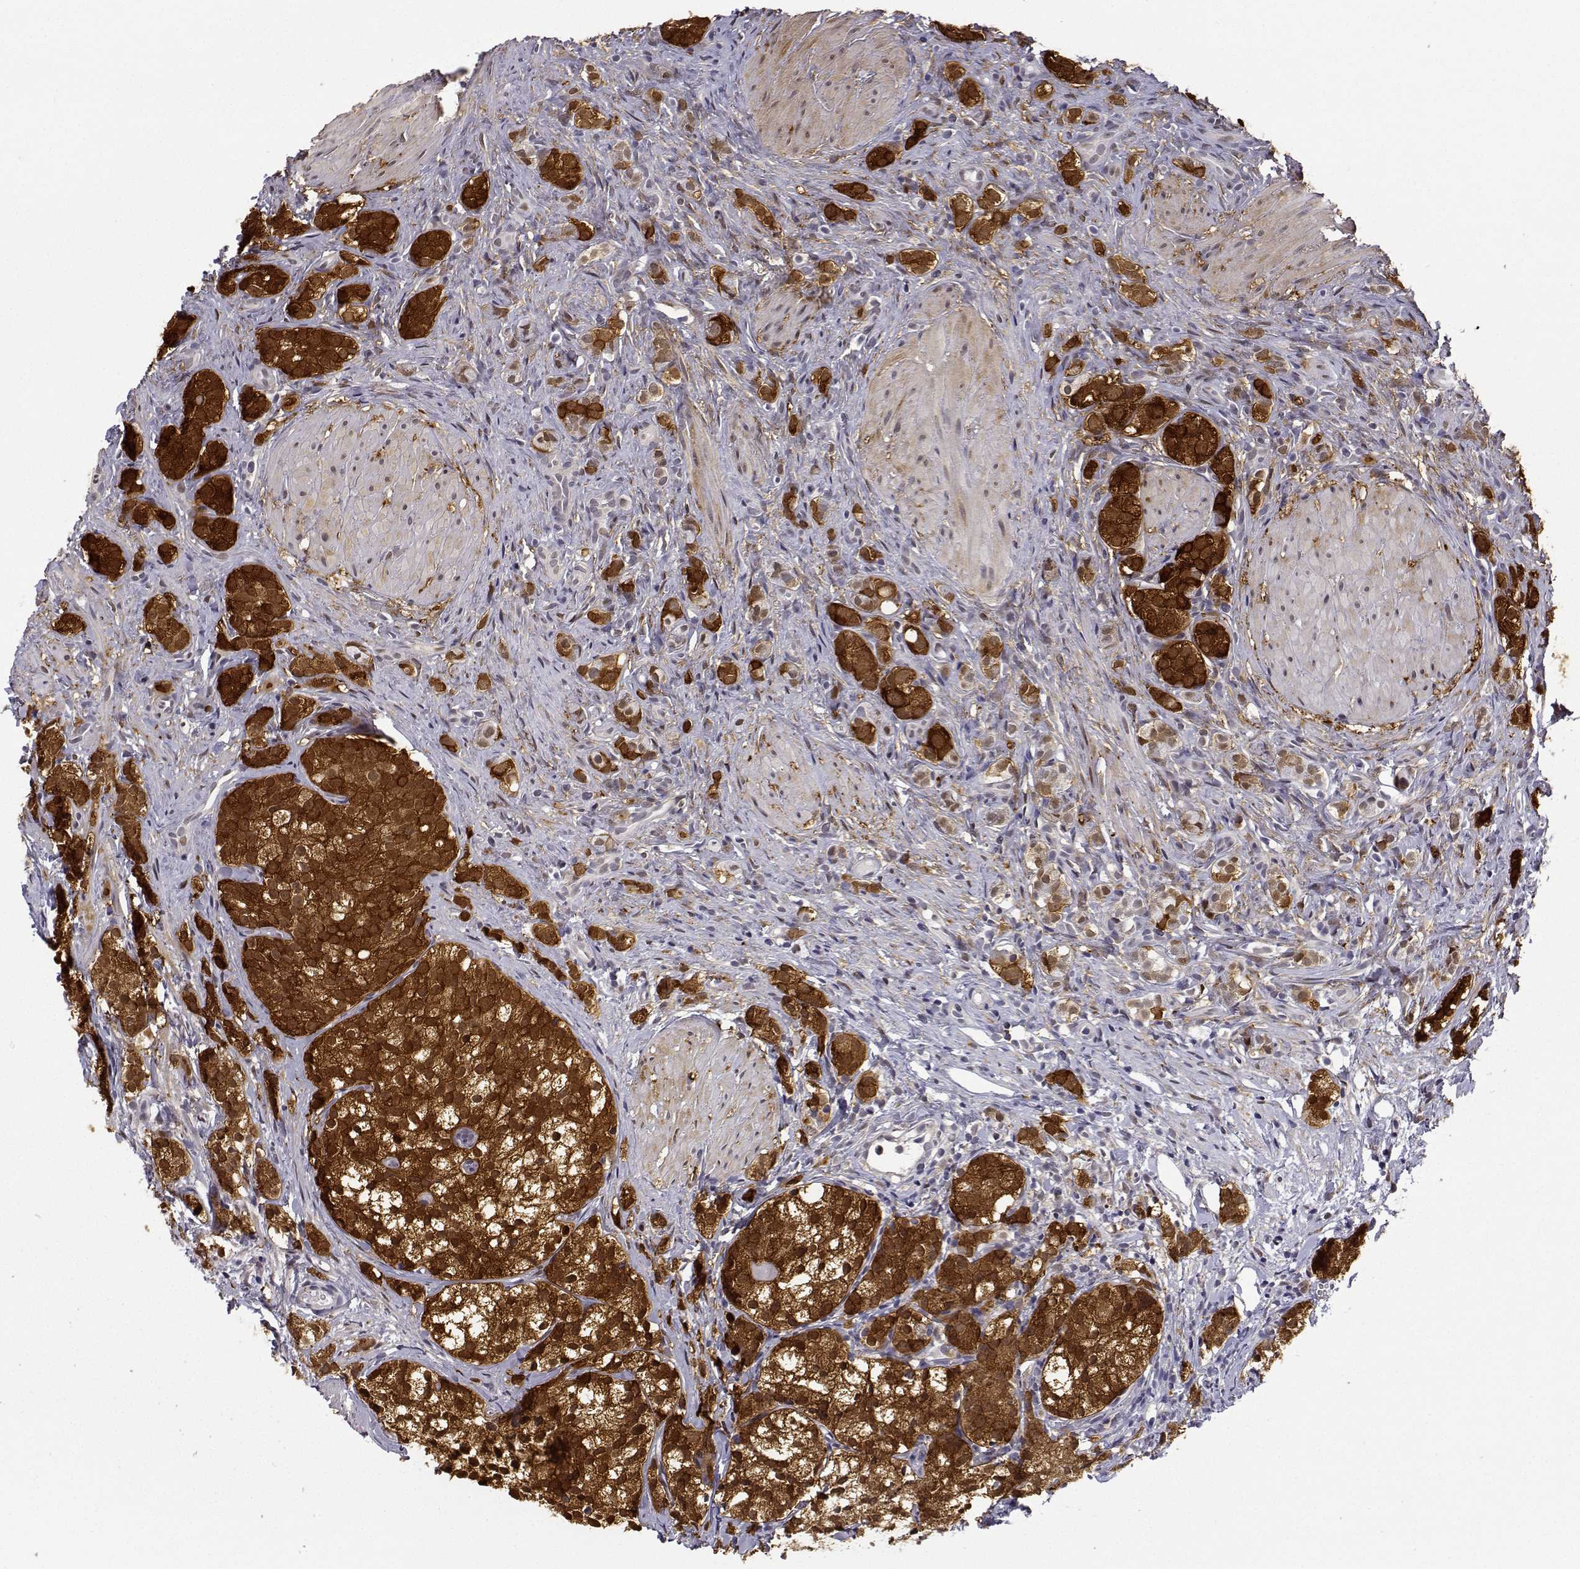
{"staining": {"intensity": "strong", "quantity": ">75%", "location": "cytoplasmic/membranous,nuclear"}, "tissue": "prostate cancer", "cell_type": "Tumor cells", "image_type": "cancer", "snomed": [{"axis": "morphology", "description": "Adenocarcinoma, High grade"}, {"axis": "topography", "description": "Prostate"}], "caption": "Human prostate cancer stained with a protein marker reveals strong staining in tumor cells.", "gene": "PHGDH", "patient": {"sex": "male", "age": 53}}